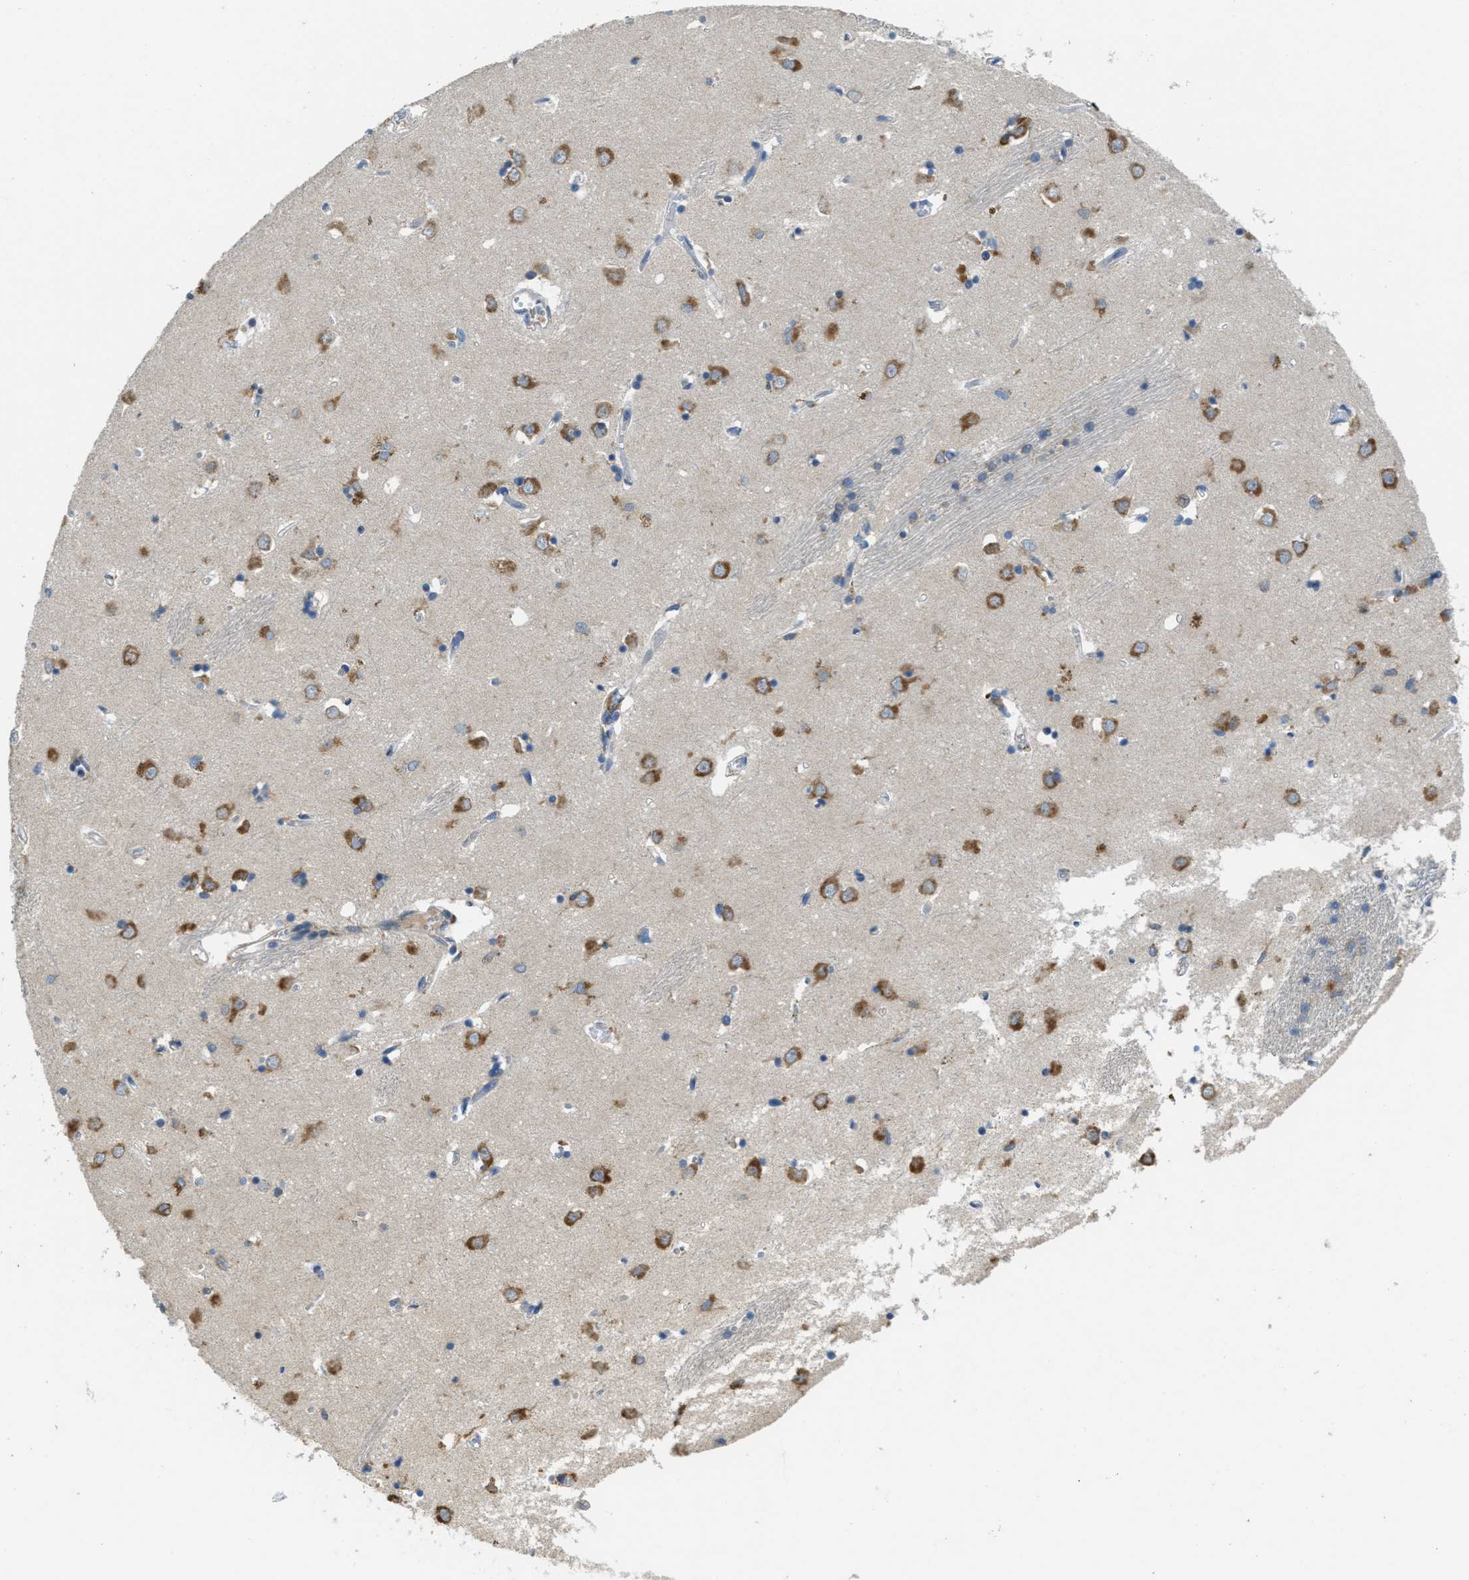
{"staining": {"intensity": "moderate", "quantity": "25%-75%", "location": "cytoplasmic/membranous"}, "tissue": "caudate", "cell_type": "Glial cells", "image_type": "normal", "snomed": [{"axis": "morphology", "description": "Normal tissue, NOS"}, {"axis": "topography", "description": "Lateral ventricle wall"}], "caption": "IHC micrograph of normal caudate: human caudate stained using immunohistochemistry shows medium levels of moderate protein expression localized specifically in the cytoplasmic/membranous of glial cells, appearing as a cytoplasmic/membranous brown color.", "gene": "SSR1", "patient": {"sex": "female", "age": 19}}